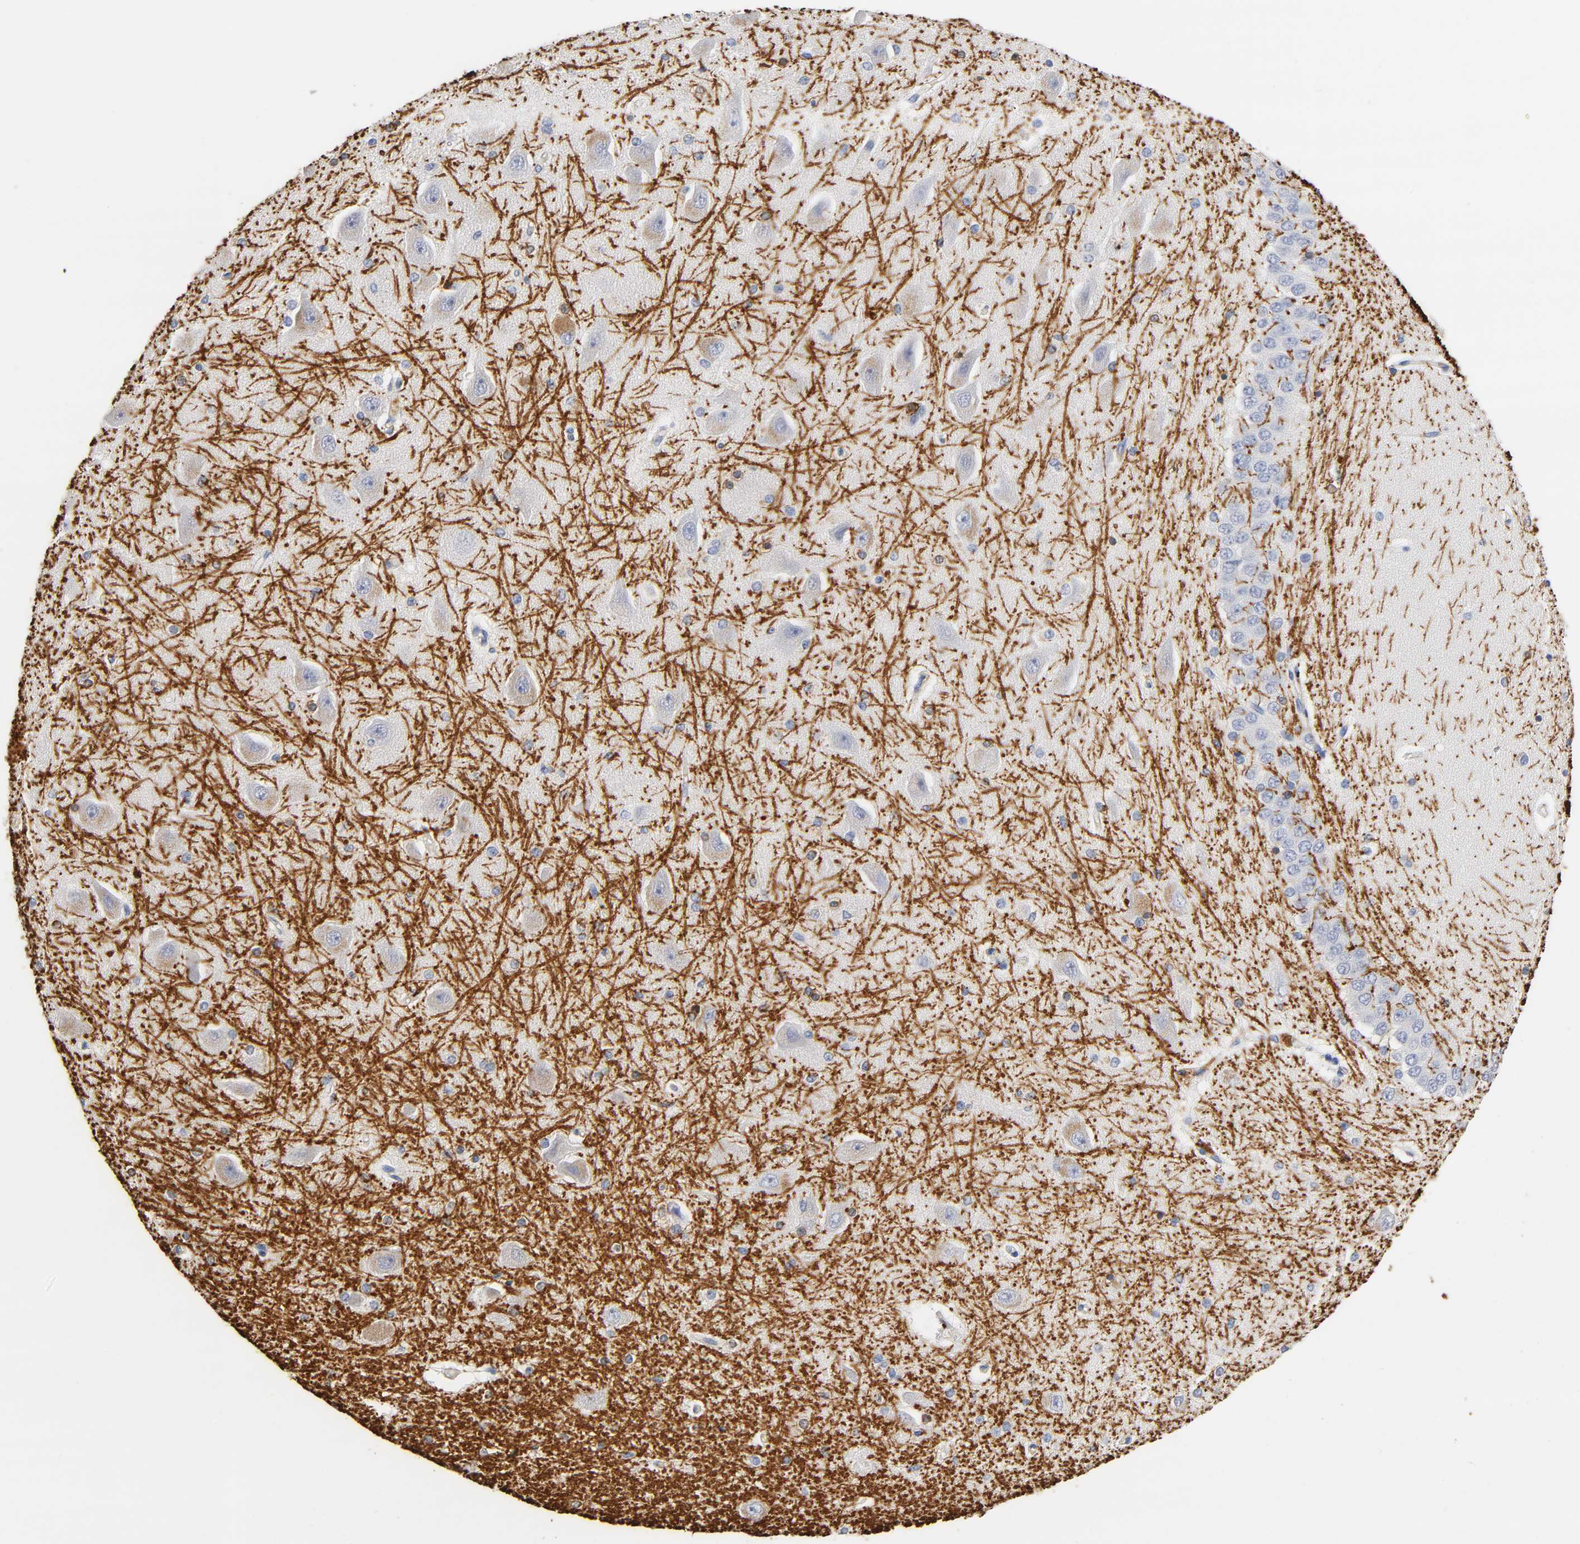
{"staining": {"intensity": "negative", "quantity": "none", "location": "none"}, "tissue": "hippocampus", "cell_type": "Glial cells", "image_type": "normal", "snomed": [{"axis": "morphology", "description": "Normal tissue, NOS"}, {"axis": "topography", "description": "Hippocampus"}], "caption": "IHC micrograph of unremarkable hippocampus: hippocampus stained with DAB (3,3'-diaminobenzidine) exhibits no significant protein staining in glial cells. Brightfield microscopy of immunohistochemistry (IHC) stained with DAB (3,3'-diaminobenzidine) (brown) and hematoxylin (blue), captured at high magnification.", "gene": "PLP1", "patient": {"sex": "female", "age": 54}}